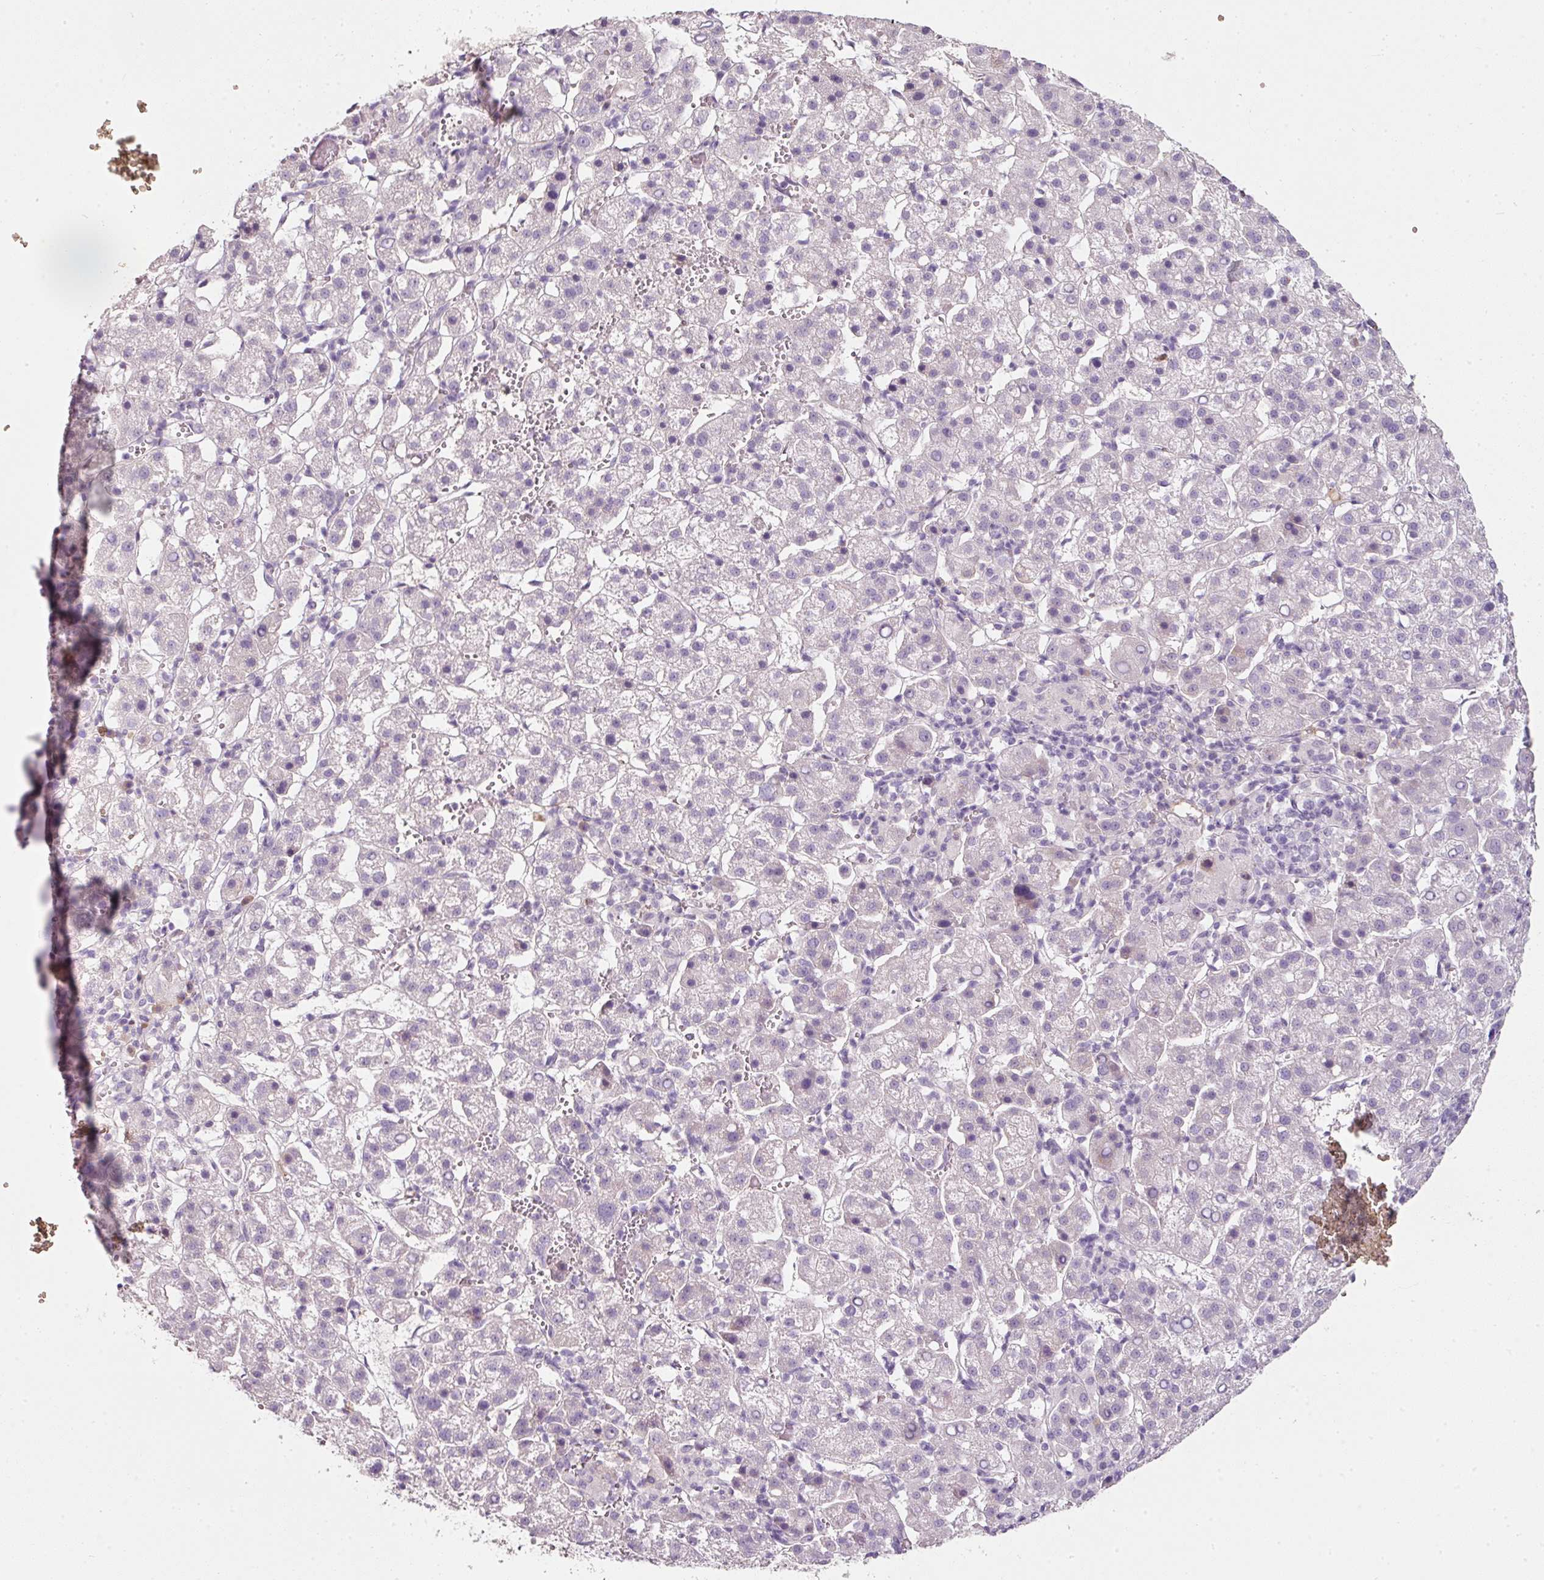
{"staining": {"intensity": "negative", "quantity": "none", "location": "none"}, "tissue": "liver cancer", "cell_type": "Tumor cells", "image_type": "cancer", "snomed": [{"axis": "morphology", "description": "Carcinoma, Hepatocellular, NOS"}, {"axis": "topography", "description": "Liver"}], "caption": "High magnification brightfield microscopy of liver hepatocellular carcinoma stained with DAB (3,3'-diaminobenzidine) (brown) and counterstained with hematoxylin (blue): tumor cells show no significant staining.", "gene": "TMEM37", "patient": {"sex": "female", "age": 58}}